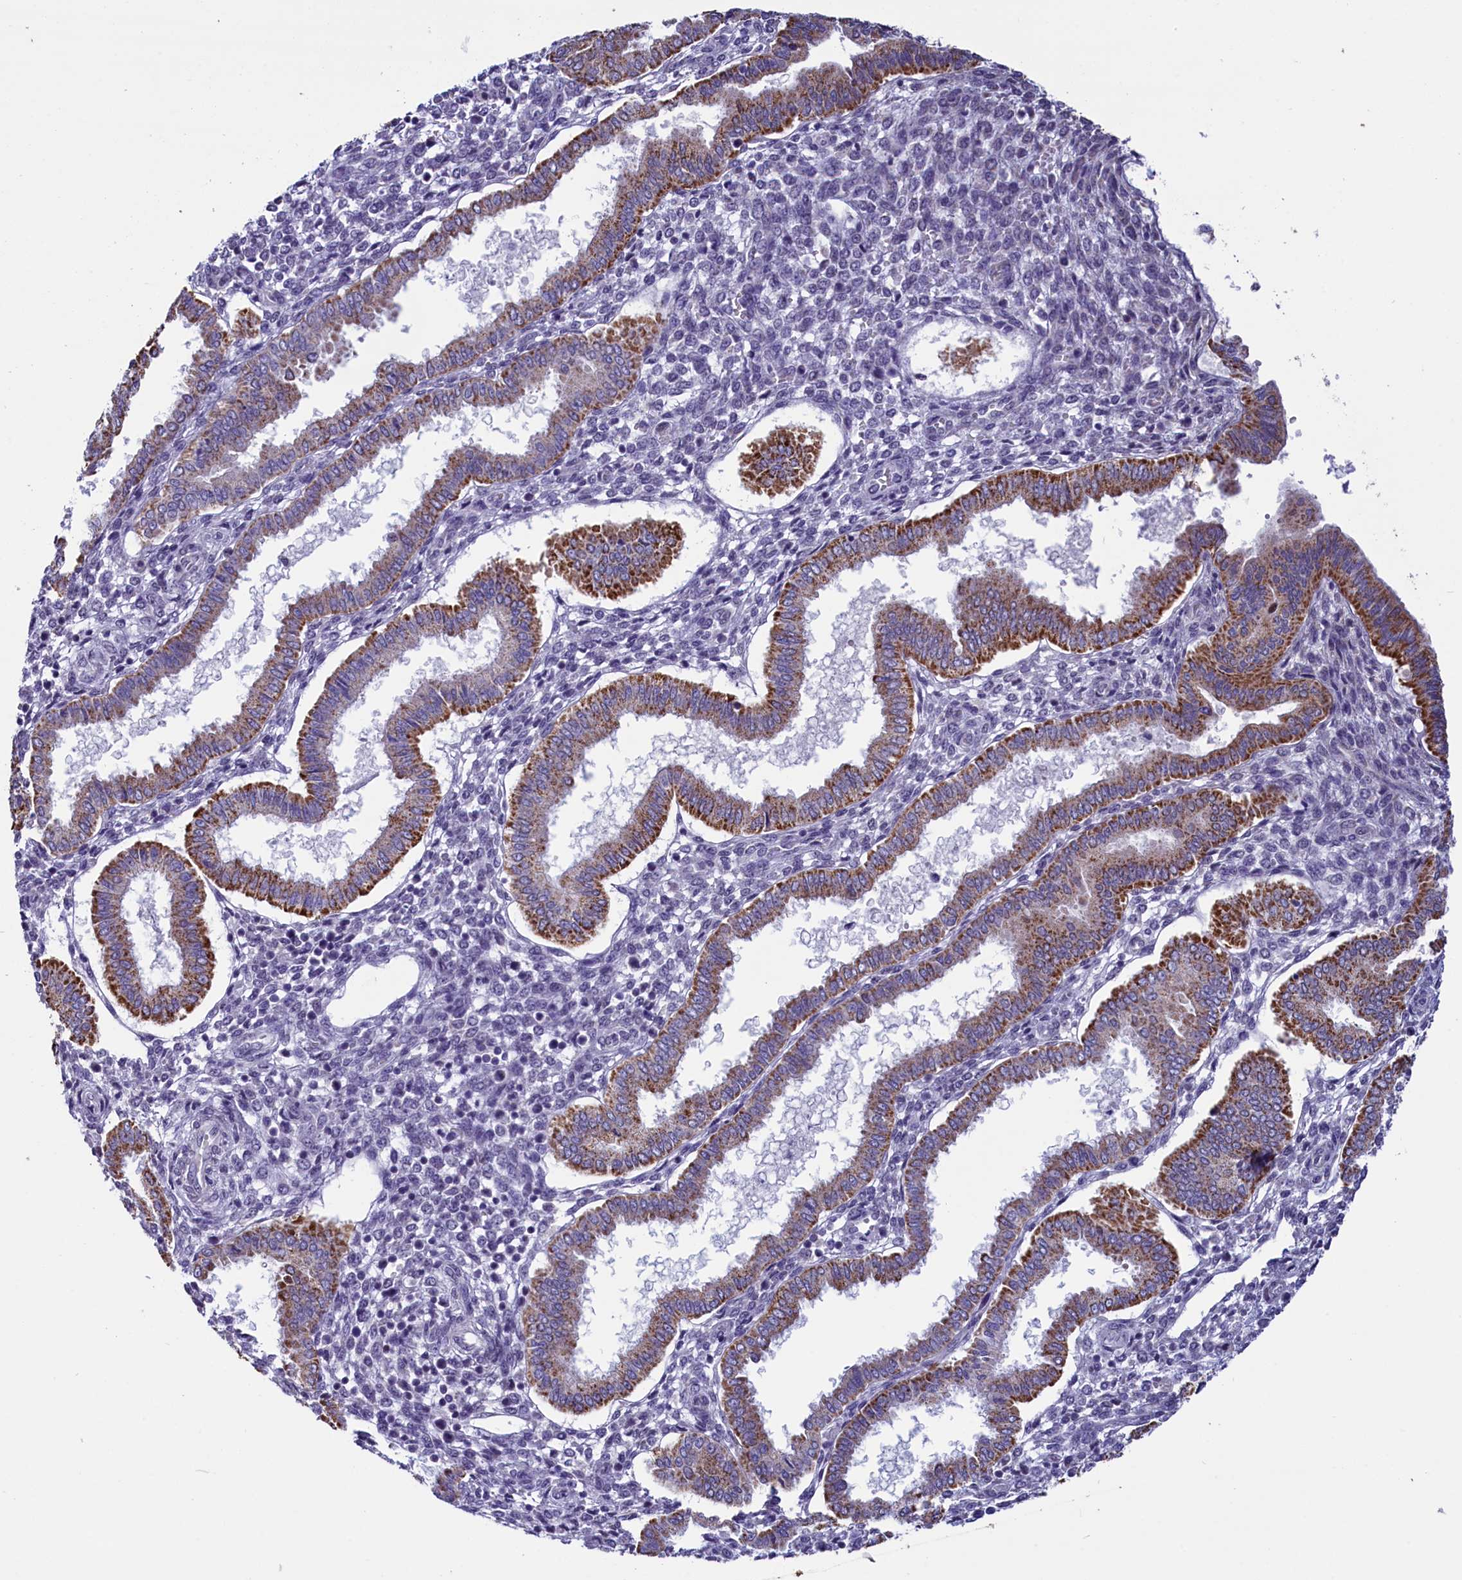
{"staining": {"intensity": "negative", "quantity": "none", "location": "none"}, "tissue": "endometrium", "cell_type": "Cells in endometrial stroma", "image_type": "normal", "snomed": [{"axis": "morphology", "description": "Normal tissue, NOS"}, {"axis": "topography", "description": "Endometrium"}], "caption": "IHC image of benign endometrium: human endometrium stained with DAB (3,3'-diaminobenzidine) reveals no significant protein staining in cells in endometrial stroma.", "gene": "SCD5", "patient": {"sex": "female", "age": 24}}